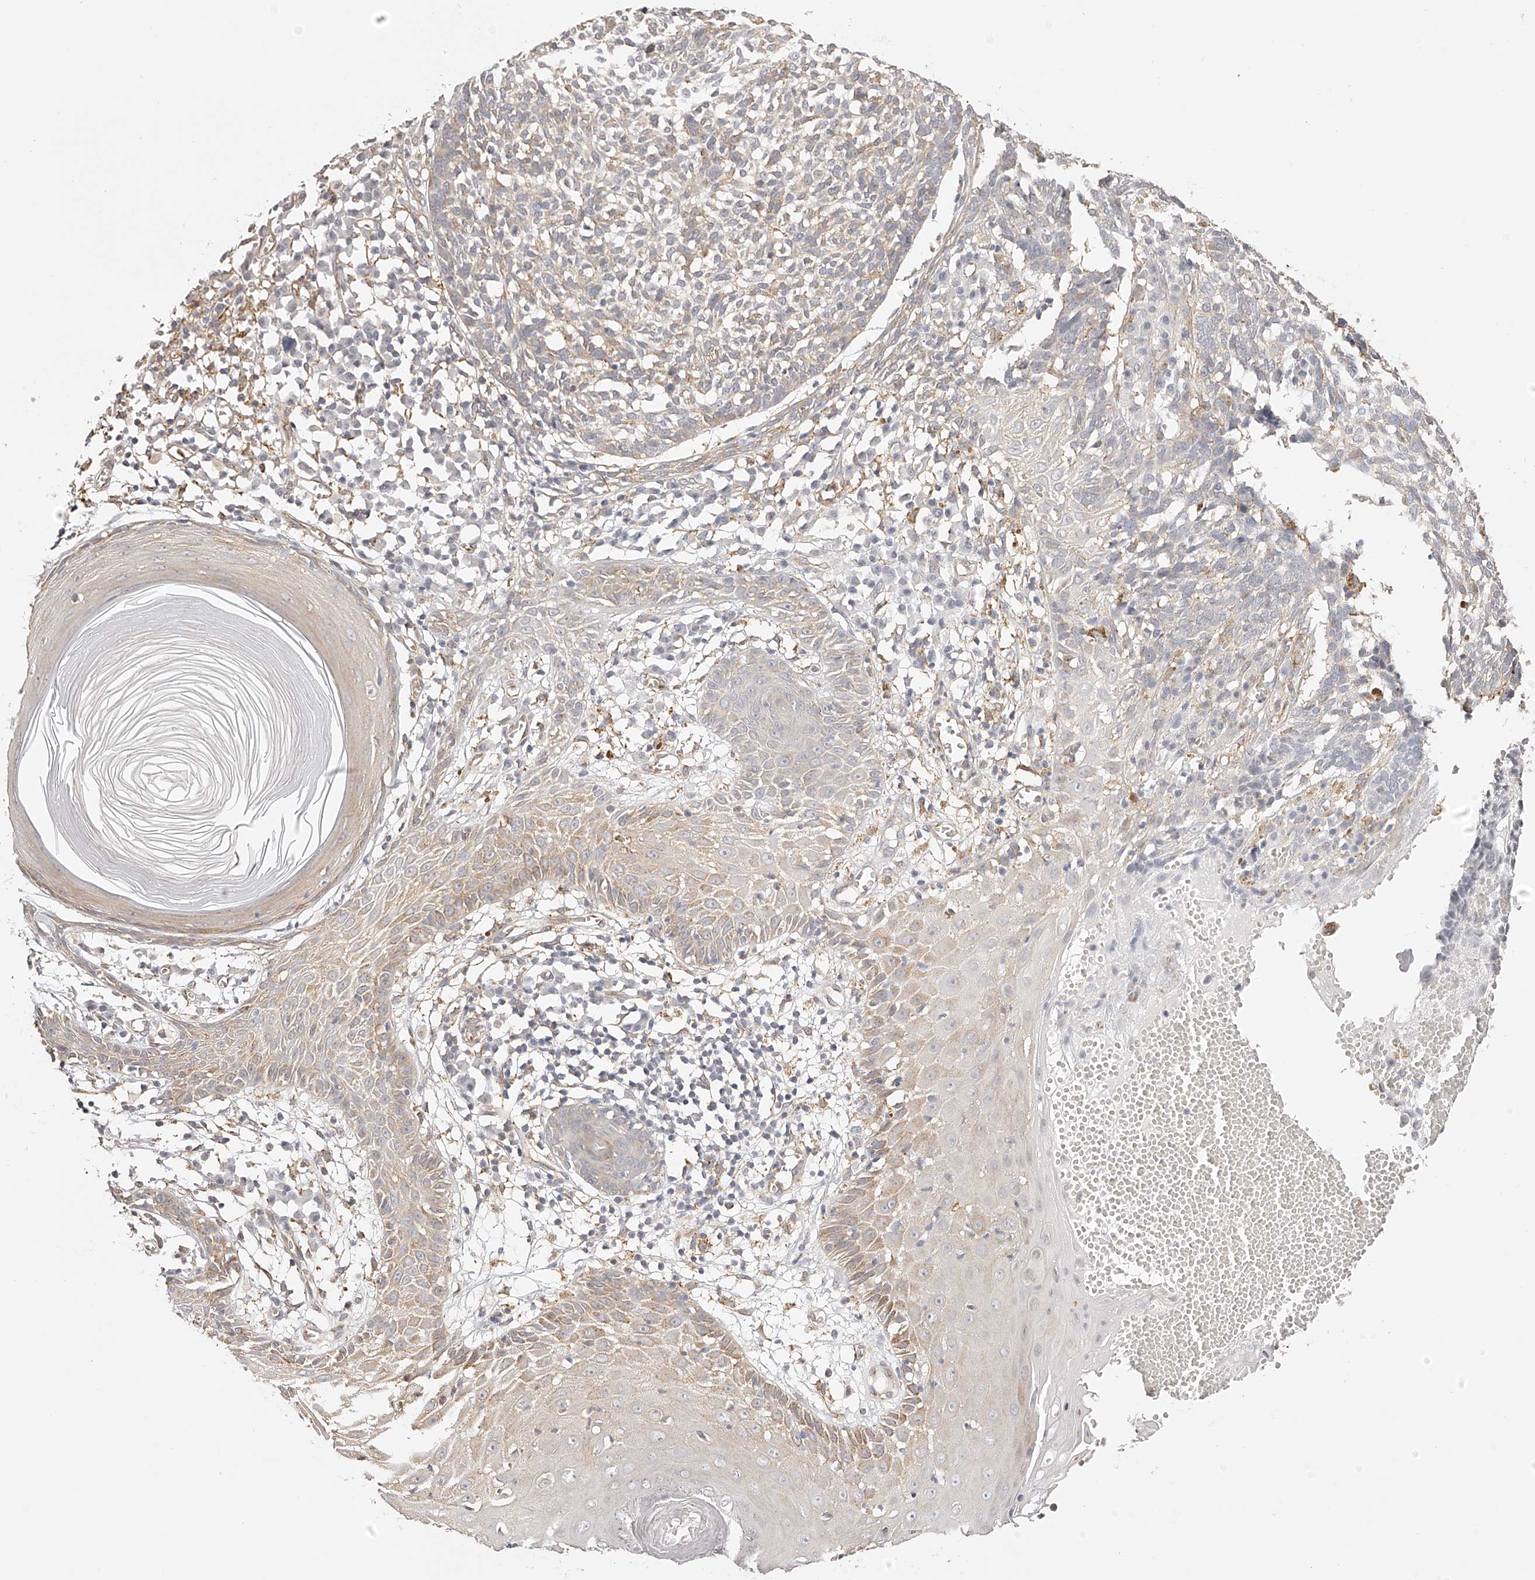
{"staining": {"intensity": "weak", "quantity": ">75%", "location": "cytoplasmic/membranous"}, "tissue": "skin cancer", "cell_type": "Tumor cells", "image_type": "cancer", "snomed": [{"axis": "morphology", "description": "Basal cell carcinoma"}, {"axis": "topography", "description": "Skin"}], "caption": "Human skin cancer (basal cell carcinoma) stained with a protein marker exhibits weak staining in tumor cells.", "gene": "SYNC", "patient": {"sex": "male", "age": 85}}